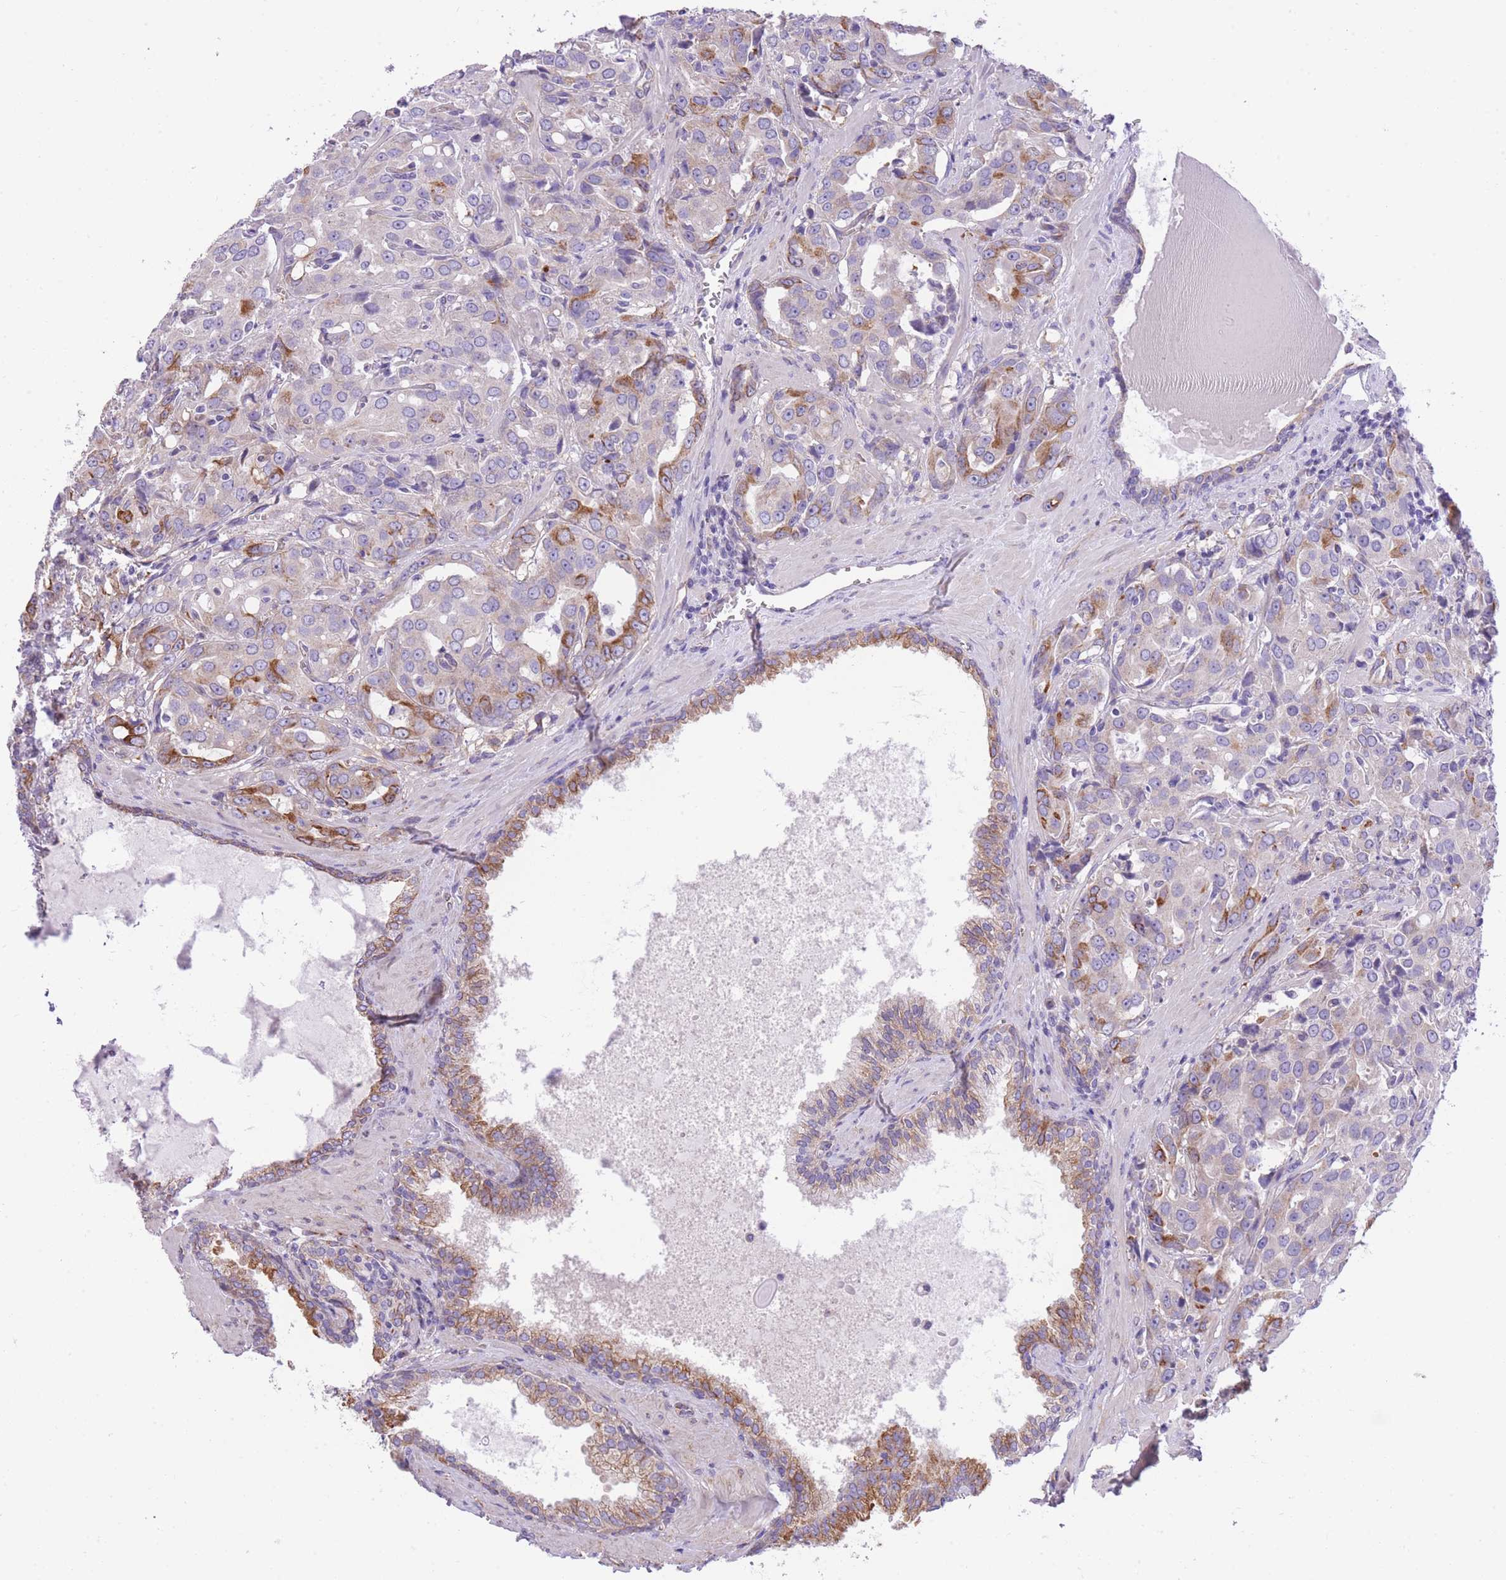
{"staining": {"intensity": "moderate", "quantity": "<25%", "location": "cytoplasmic/membranous"}, "tissue": "prostate cancer", "cell_type": "Tumor cells", "image_type": "cancer", "snomed": [{"axis": "morphology", "description": "Adenocarcinoma, High grade"}, {"axis": "topography", "description": "Prostate"}], "caption": "Immunohistochemical staining of adenocarcinoma (high-grade) (prostate) displays low levels of moderate cytoplasmic/membranous expression in about <25% of tumor cells. Ihc stains the protein in brown and the nuclei are stained blue.", "gene": "RHOU", "patient": {"sex": "male", "age": 68}}